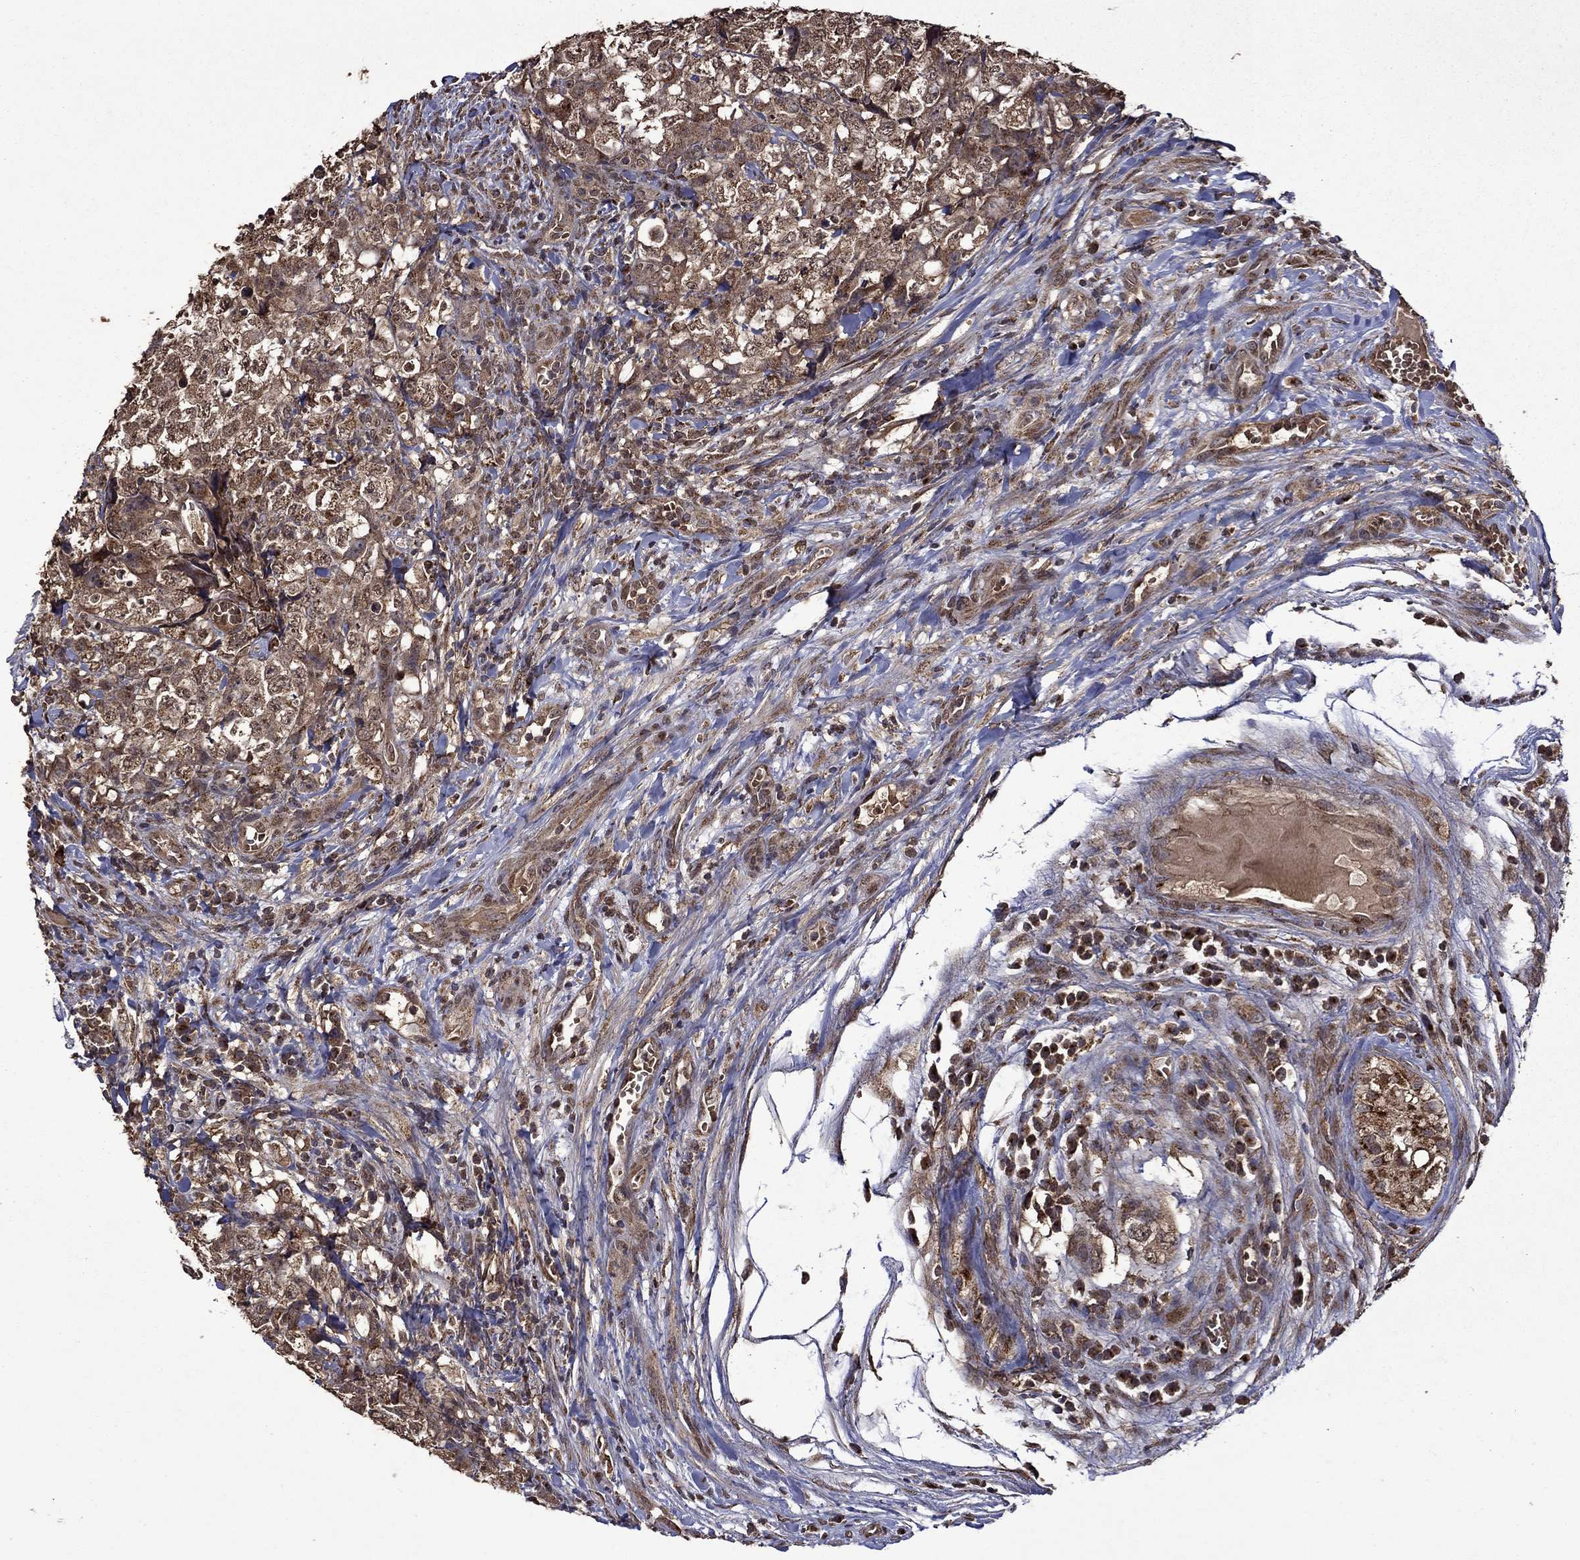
{"staining": {"intensity": "moderate", "quantity": ">75%", "location": "cytoplasmic/membranous,nuclear"}, "tissue": "testis cancer", "cell_type": "Tumor cells", "image_type": "cancer", "snomed": [{"axis": "morphology", "description": "Carcinoma, Embryonal, NOS"}, {"axis": "topography", "description": "Testis"}], "caption": "DAB immunohistochemical staining of testis embryonal carcinoma demonstrates moderate cytoplasmic/membranous and nuclear protein staining in approximately >75% of tumor cells.", "gene": "ITM2B", "patient": {"sex": "male", "age": 23}}